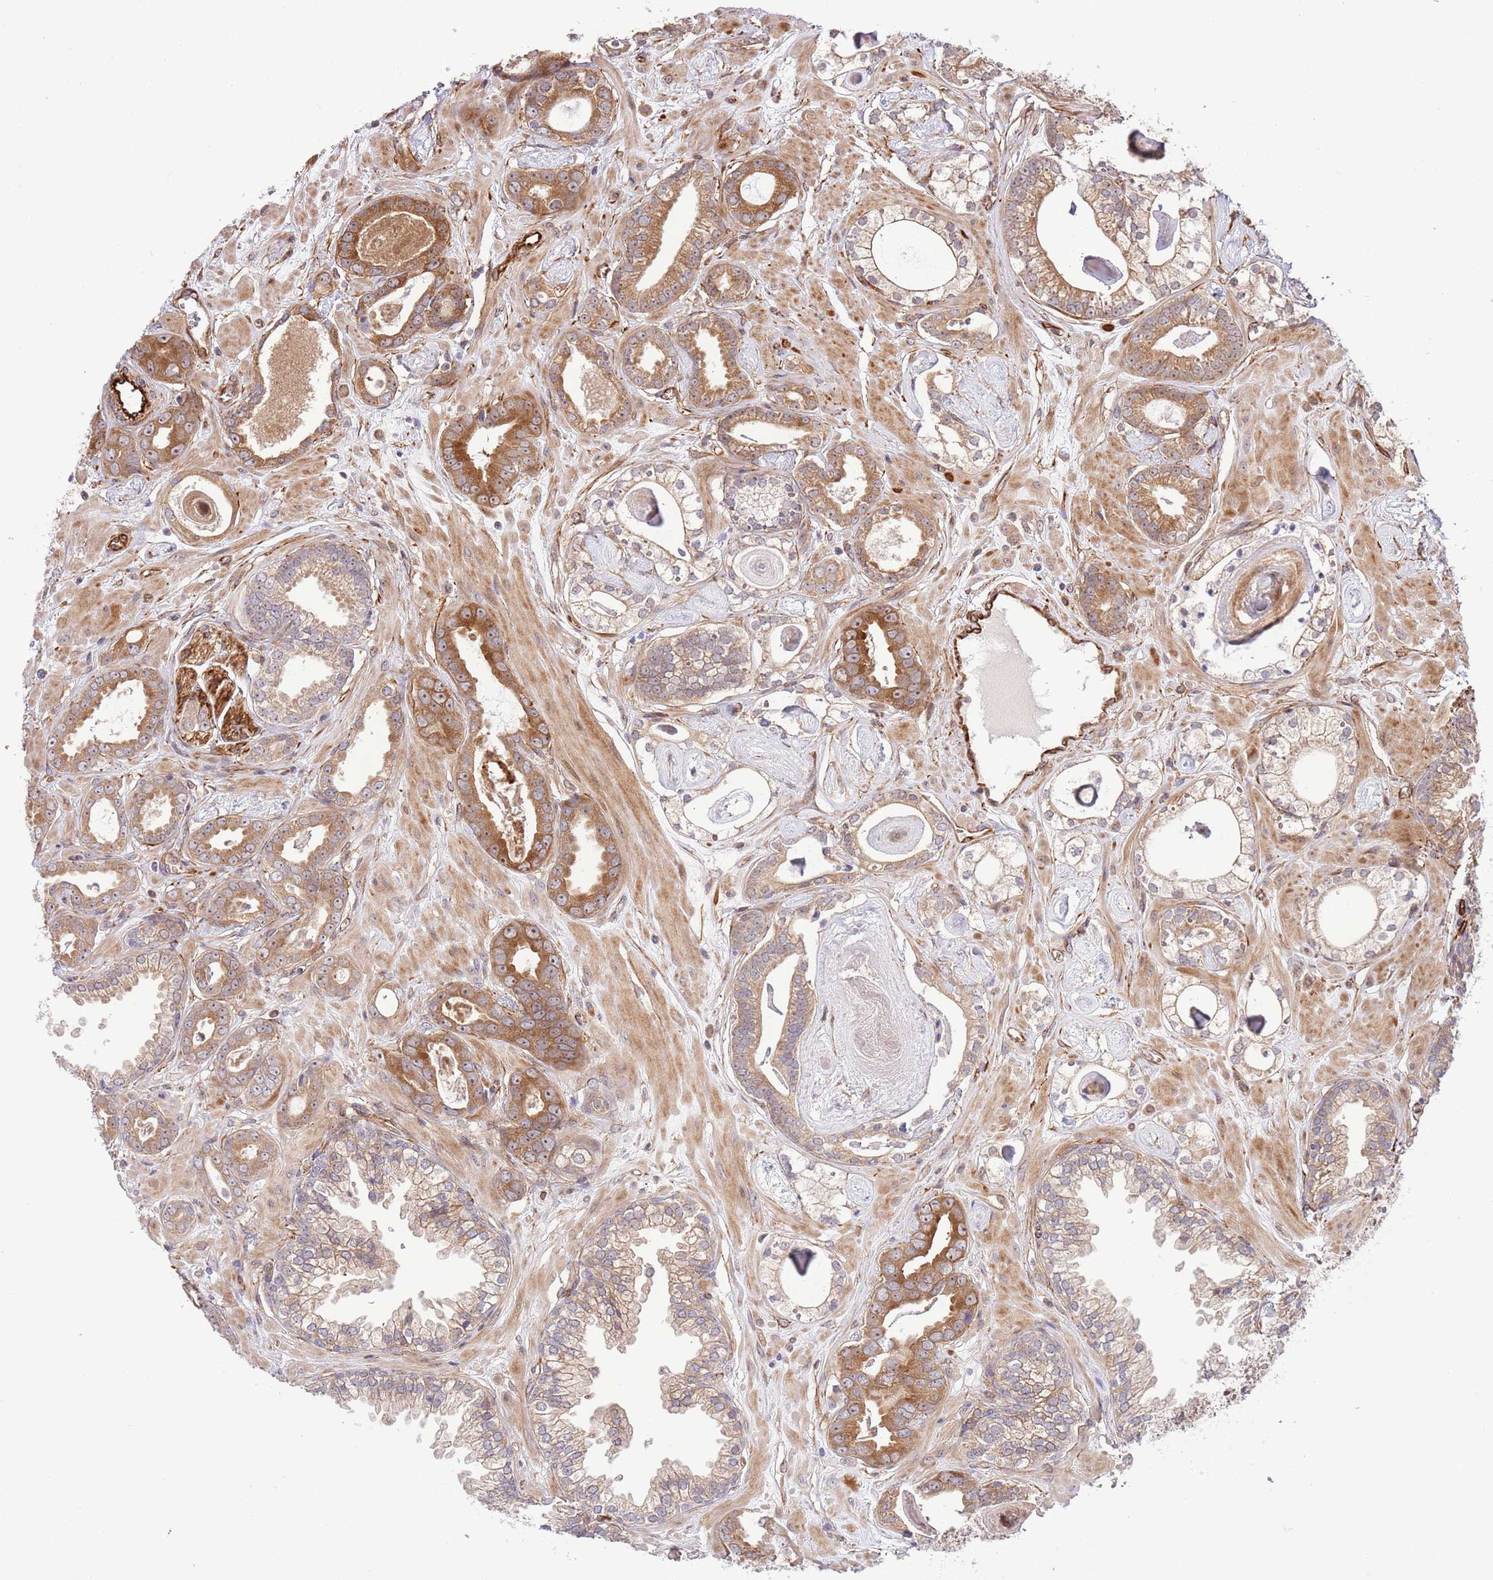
{"staining": {"intensity": "moderate", "quantity": ">75%", "location": "cytoplasmic/membranous"}, "tissue": "prostate cancer", "cell_type": "Tumor cells", "image_type": "cancer", "snomed": [{"axis": "morphology", "description": "Adenocarcinoma, Low grade"}, {"axis": "topography", "description": "Prostate"}], "caption": "This is an image of immunohistochemistry staining of prostate adenocarcinoma (low-grade), which shows moderate expression in the cytoplasmic/membranous of tumor cells.", "gene": "NEK3", "patient": {"sex": "male", "age": 60}}